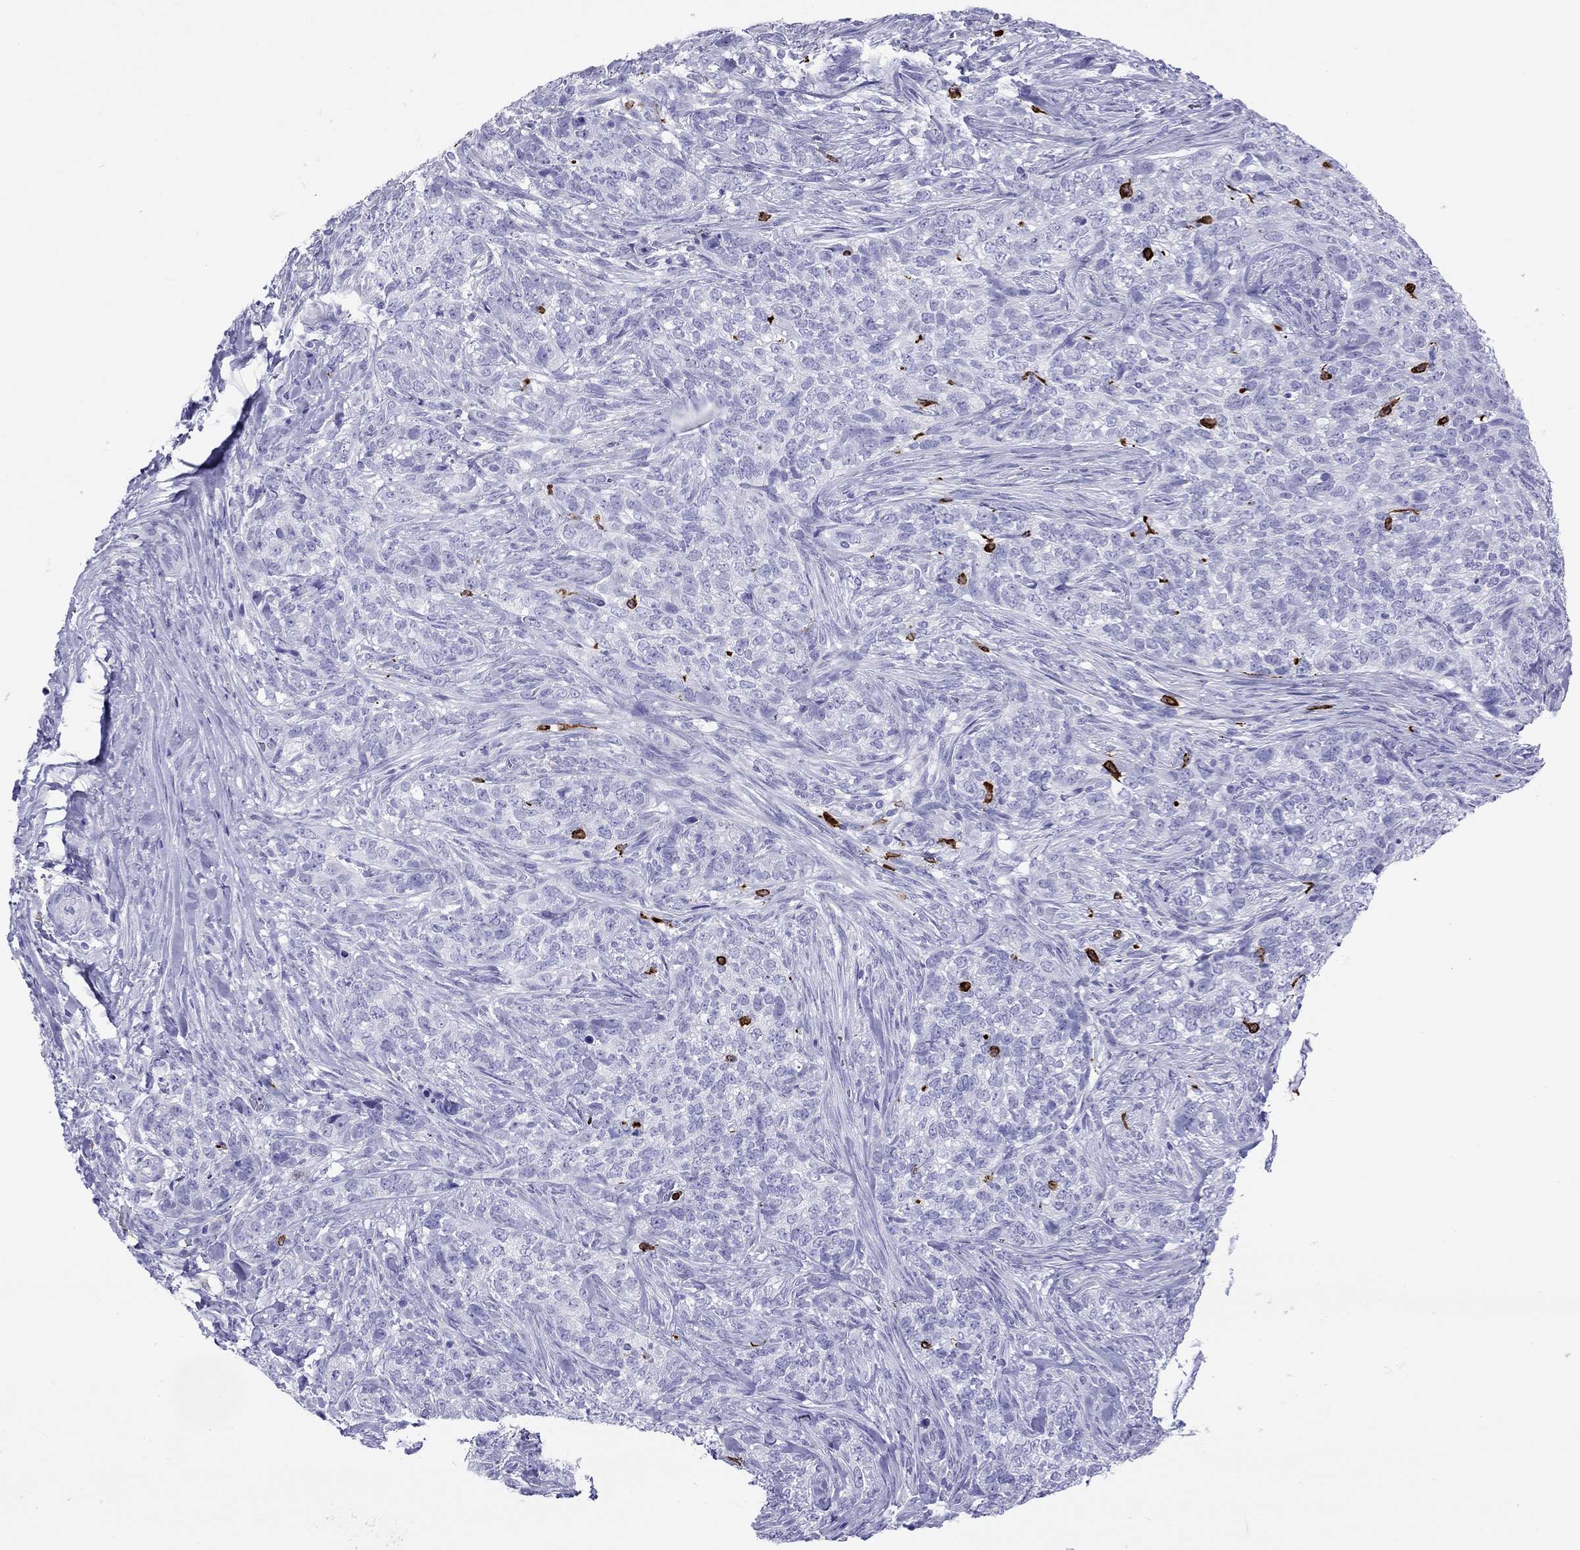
{"staining": {"intensity": "negative", "quantity": "none", "location": "none"}, "tissue": "skin cancer", "cell_type": "Tumor cells", "image_type": "cancer", "snomed": [{"axis": "morphology", "description": "Basal cell carcinoma"}, {"axis": "topography", "description": "Skin"}], "caption": "The micrograph exhibits no significant positivity in tumor cells of skin cancer.", "gene": "HLA-DQB2", "patient": {"sex": "female", "age": 69}}